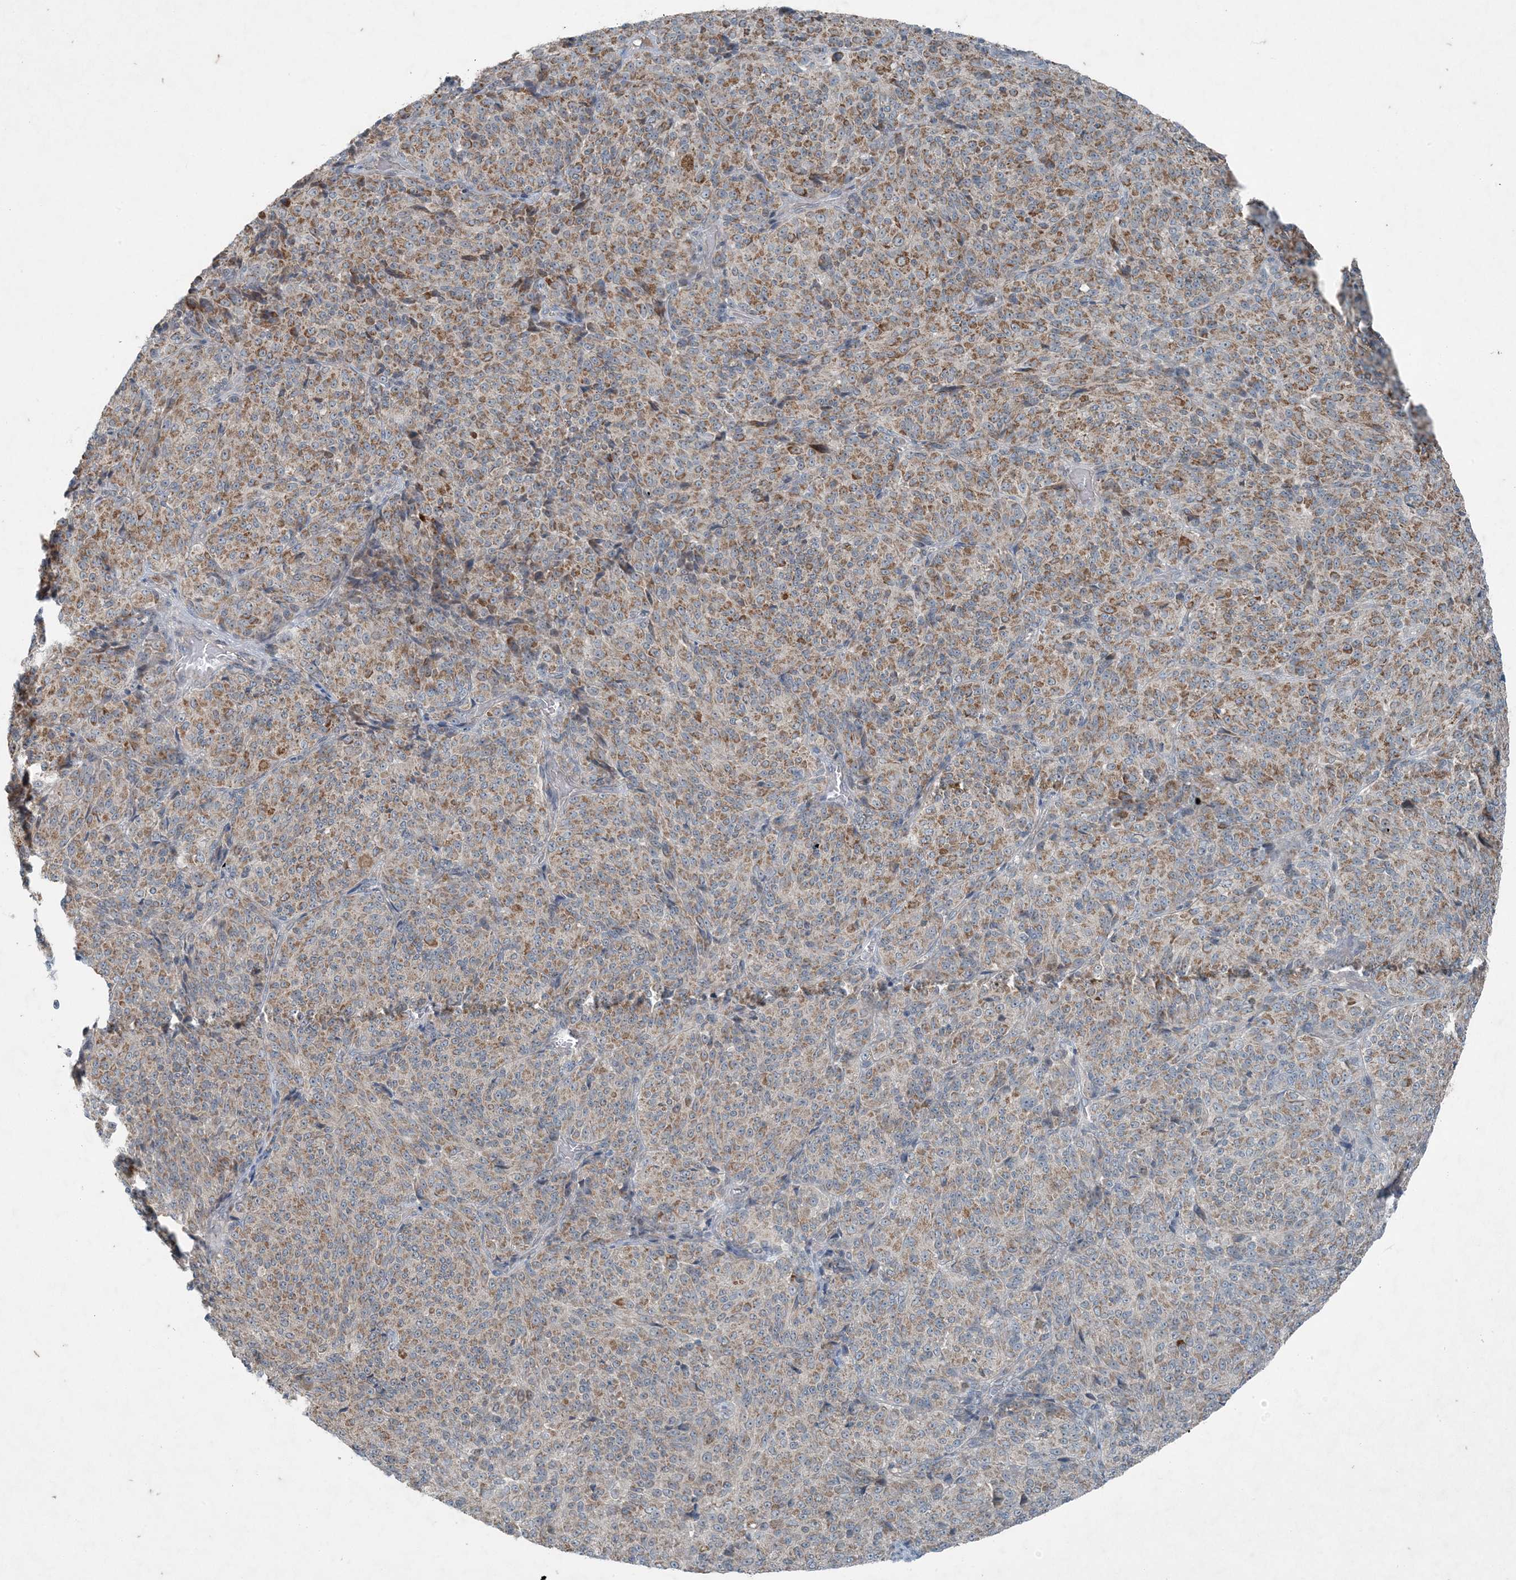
{"staining": {"intensity": "moderate", "quantity": ">75%", "location": "cytoplasmic/membranous"}, "tissue": "melanoma", "cell_type": "Tumor cells", "image_type": "cancer", "snomed": [{"axis": "morphology", "description": "Malignant melanoma, Metastatic site"}, {"axis": "topography", "description": "Brain"}], "caption": "Immunohistochemical staining of melanoma reveals medium levels of moderate cytoplasmic/membranous protein positivity in approximately >75% of tumor cells.", "gene": "PC", "patient": {"sex": "female", "age": 56}}